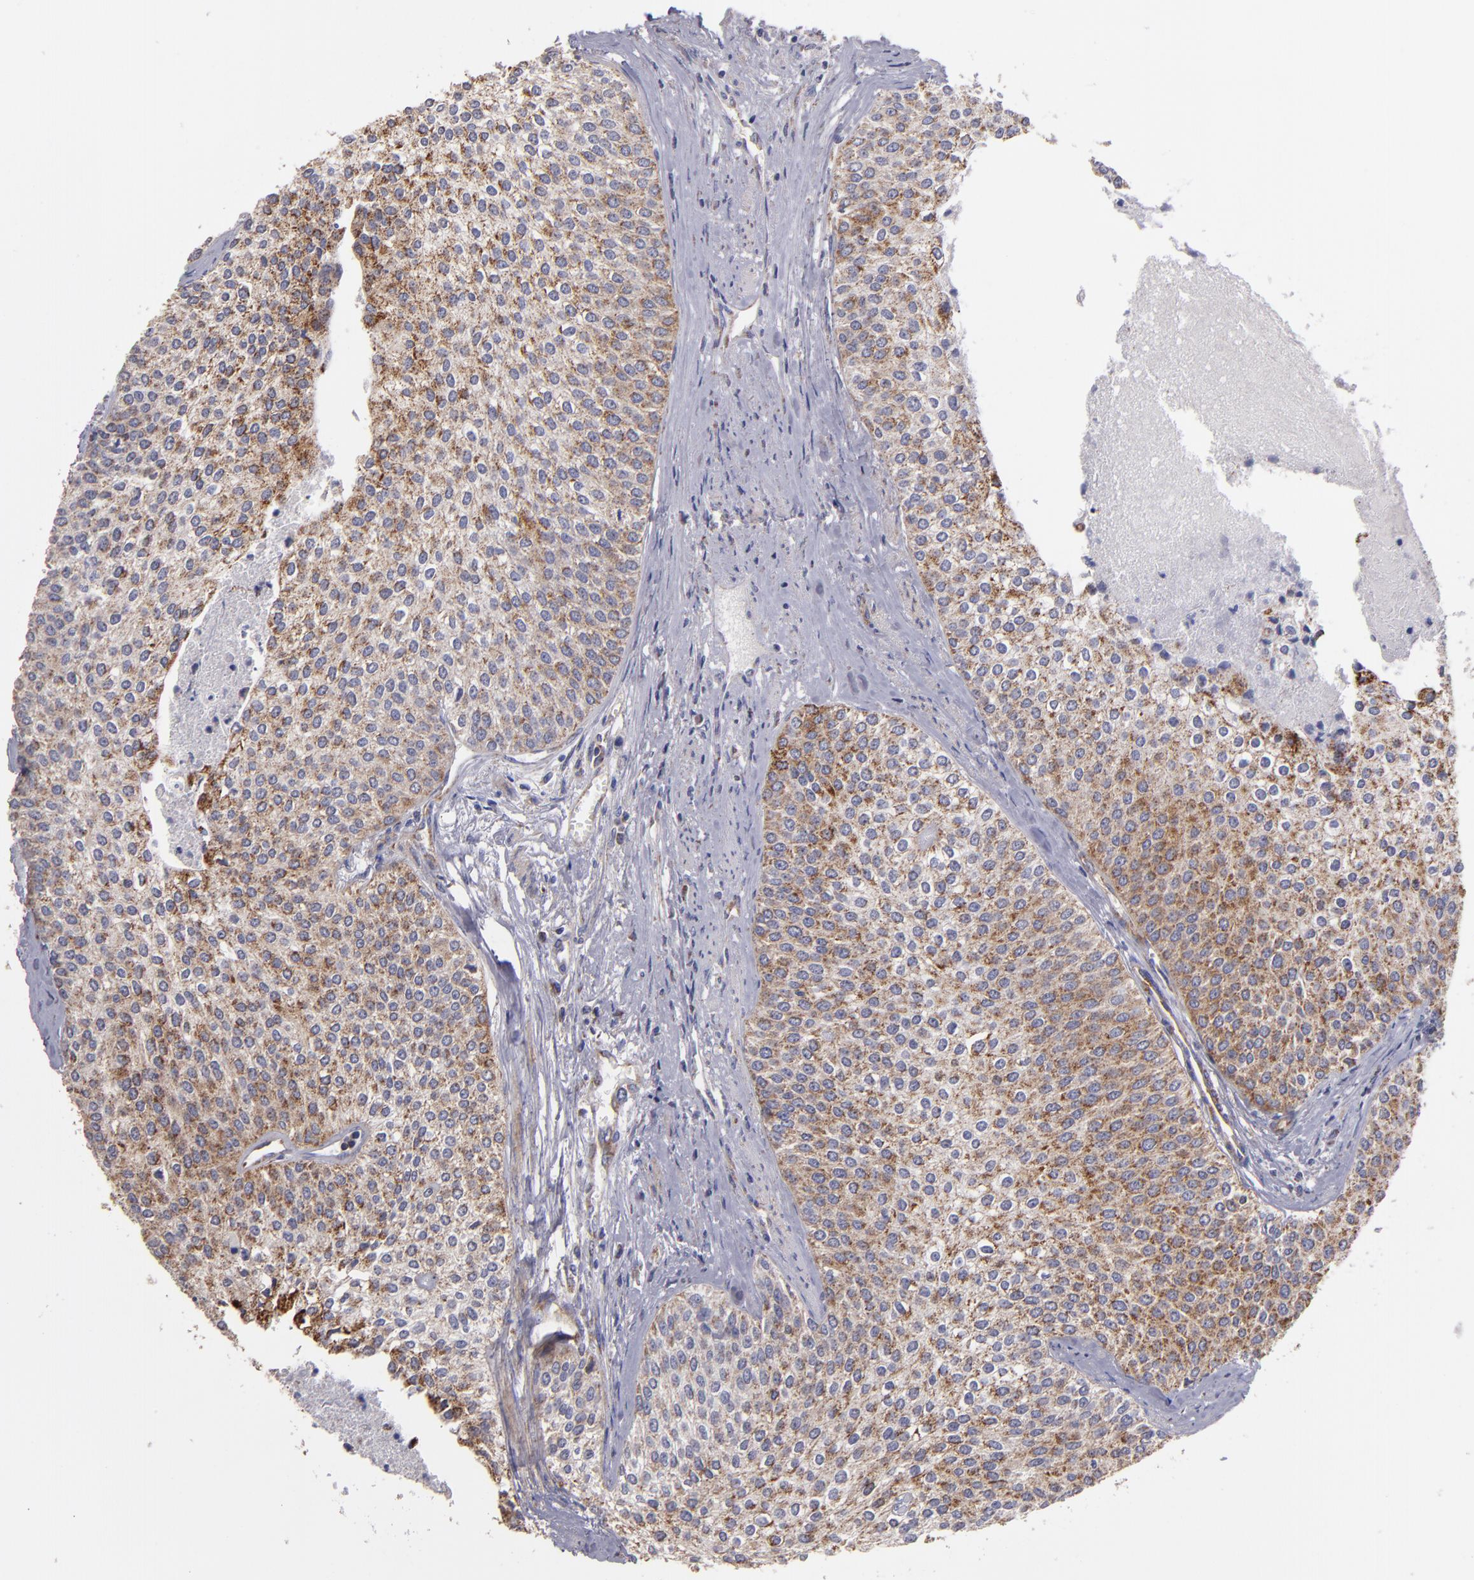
{"staining": {"intensity": "moderate", "quantity": ">75%", "location": "cytoplasmic/membranous"}, "tissue": "urothelial cancer", "cell_type": "Tumor cells", "image_type": "cancer", "snomed": [{"axis": "morphology", "description": "Urothelial carcinoma, Low grade"}, {"axis": "topography", "description": "Urinary bladder"}], "caption": "Moderate cytoplasmic/membranous expression for a protein is seen in about >75% of tumor cells of urothelial cancer using immunohistochemistry.", "gene": "CLTA", "patient": {"sex": "female", "age": 73}}